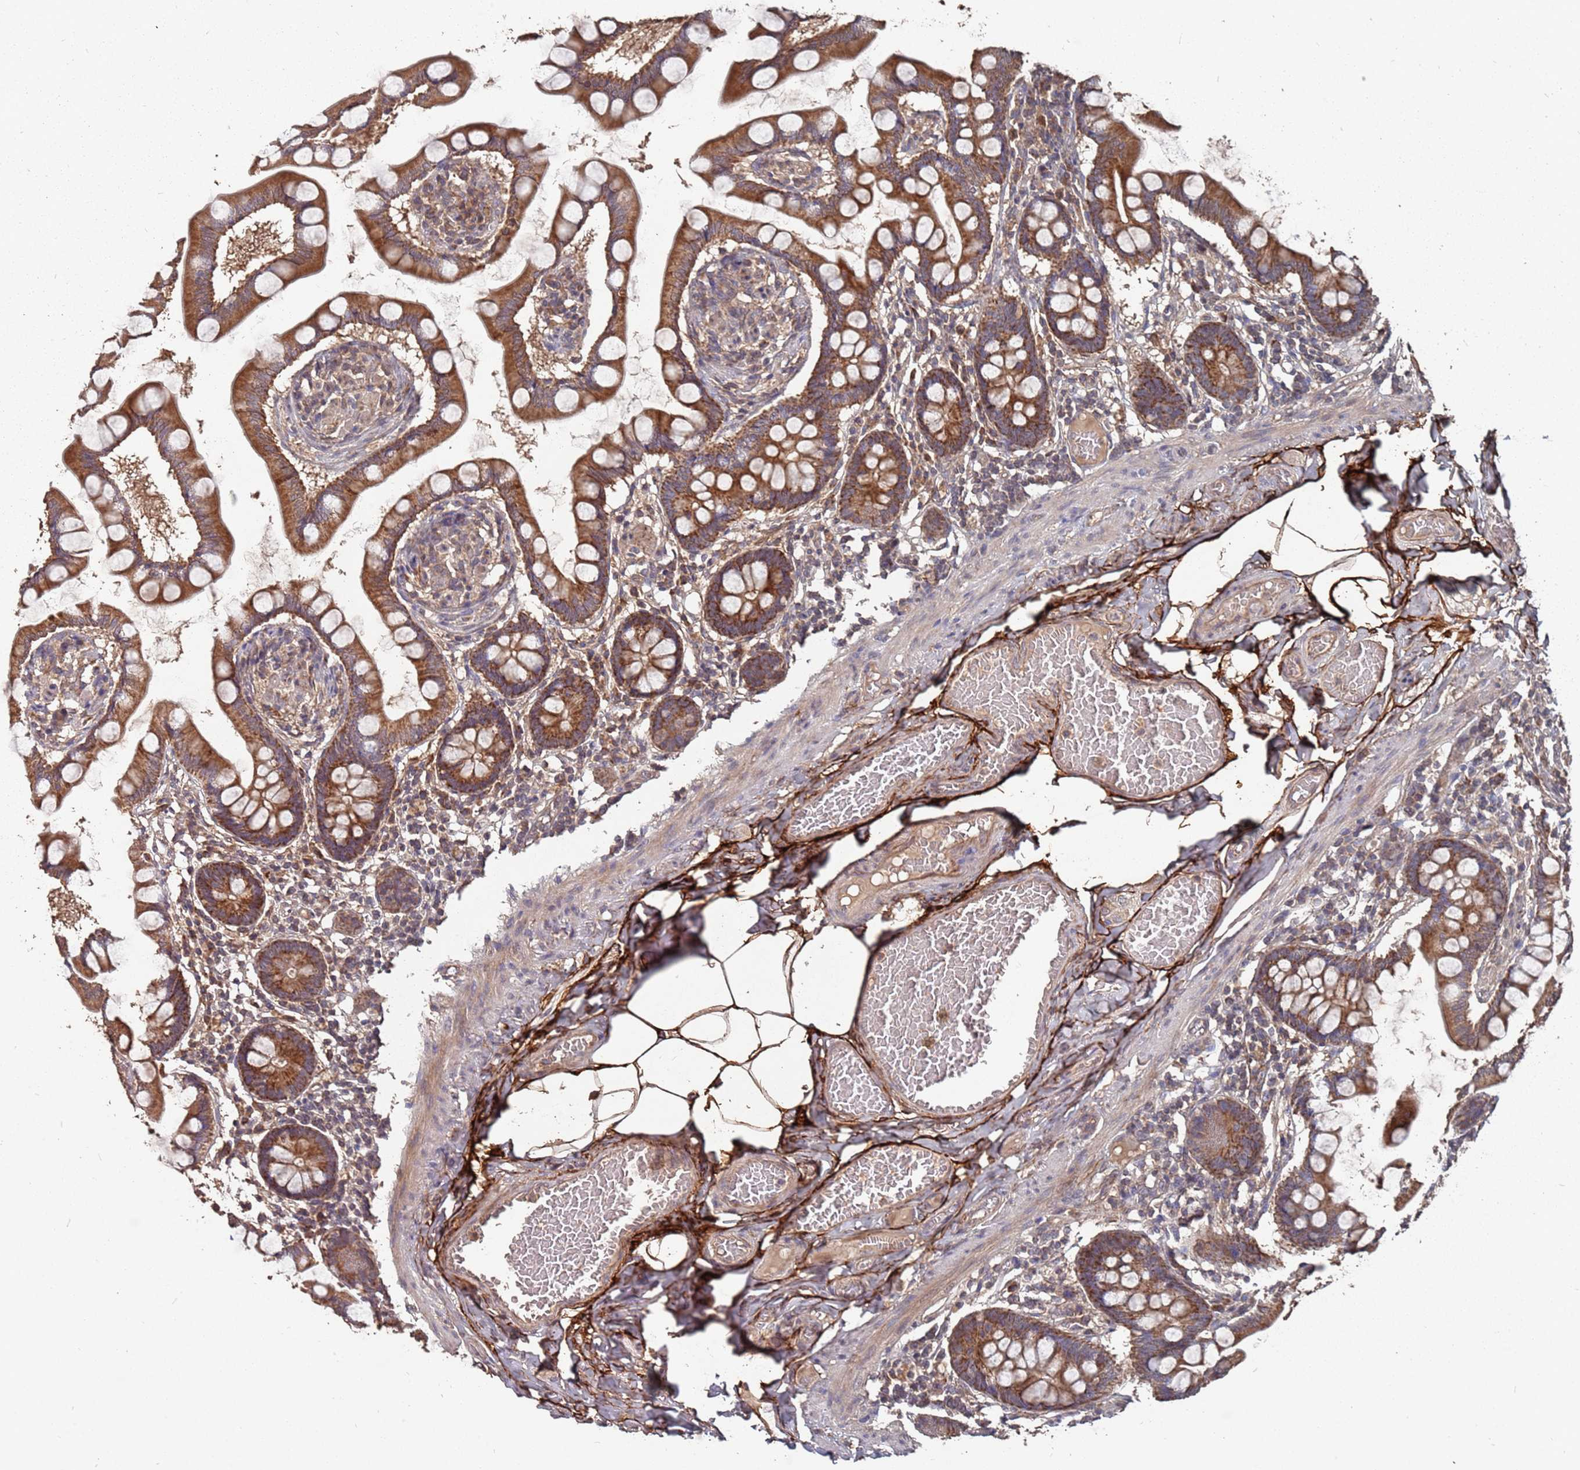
{"staining": {"intensity": "strong", "quantity": ">75%", "location": "cytoplasmic/membranous"}, "tissue": "small intestine", "cell_type": "Glandular cells", "image_type": "normal", "snomed": [{"axis": "morphology", "description": "Normal tissue, NOS"}, {"axis": "topography", "description": "Small intestine"}], "caption": "A brown stain highlights strong cytoplasmic/membranous expression of a protein in glandular cells of unremarkable human small intestine.", "gene": "PRORP", "patient": {"sex": "male", "age": 41}}